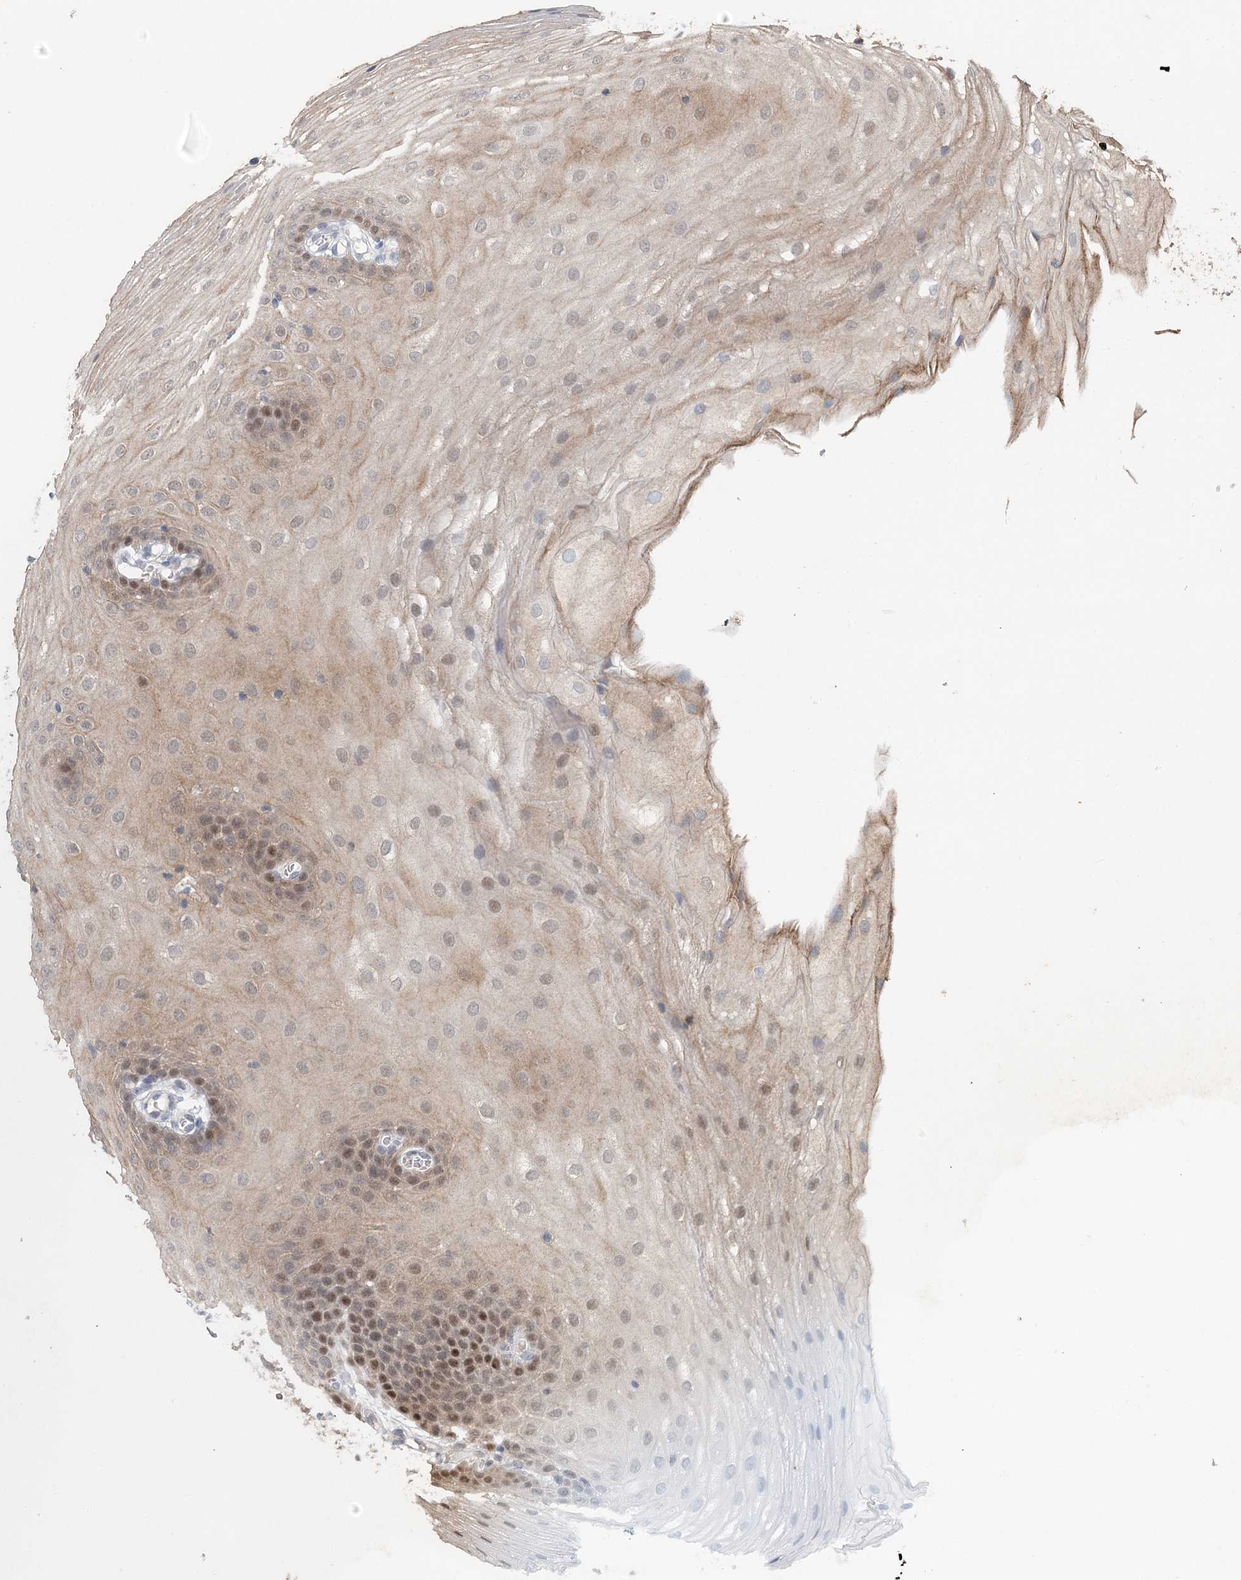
{"staining": {"intensity": "moderate", "quantity": ">75%", "location": "cytoplasmic/membranous,nuclear"}, "tissue": "oral mucosa", "cell_type": "Squamous epithelial cells", "image_type": "normal", "snomed": [{"axis": "morphology", "description": "Normal tissue, NOS"}, {"axis": "topography", "description": "Oral tissue"}], "caption": "Human oral mucosa stained for a protein (brown) demonstrates moderate cytoplasmic/membranous,nuclear positive positivity in approximately >75% of squamous epithelial cells.", "gene": "ADK", "patient": {"sex": "male", "age": 68}}